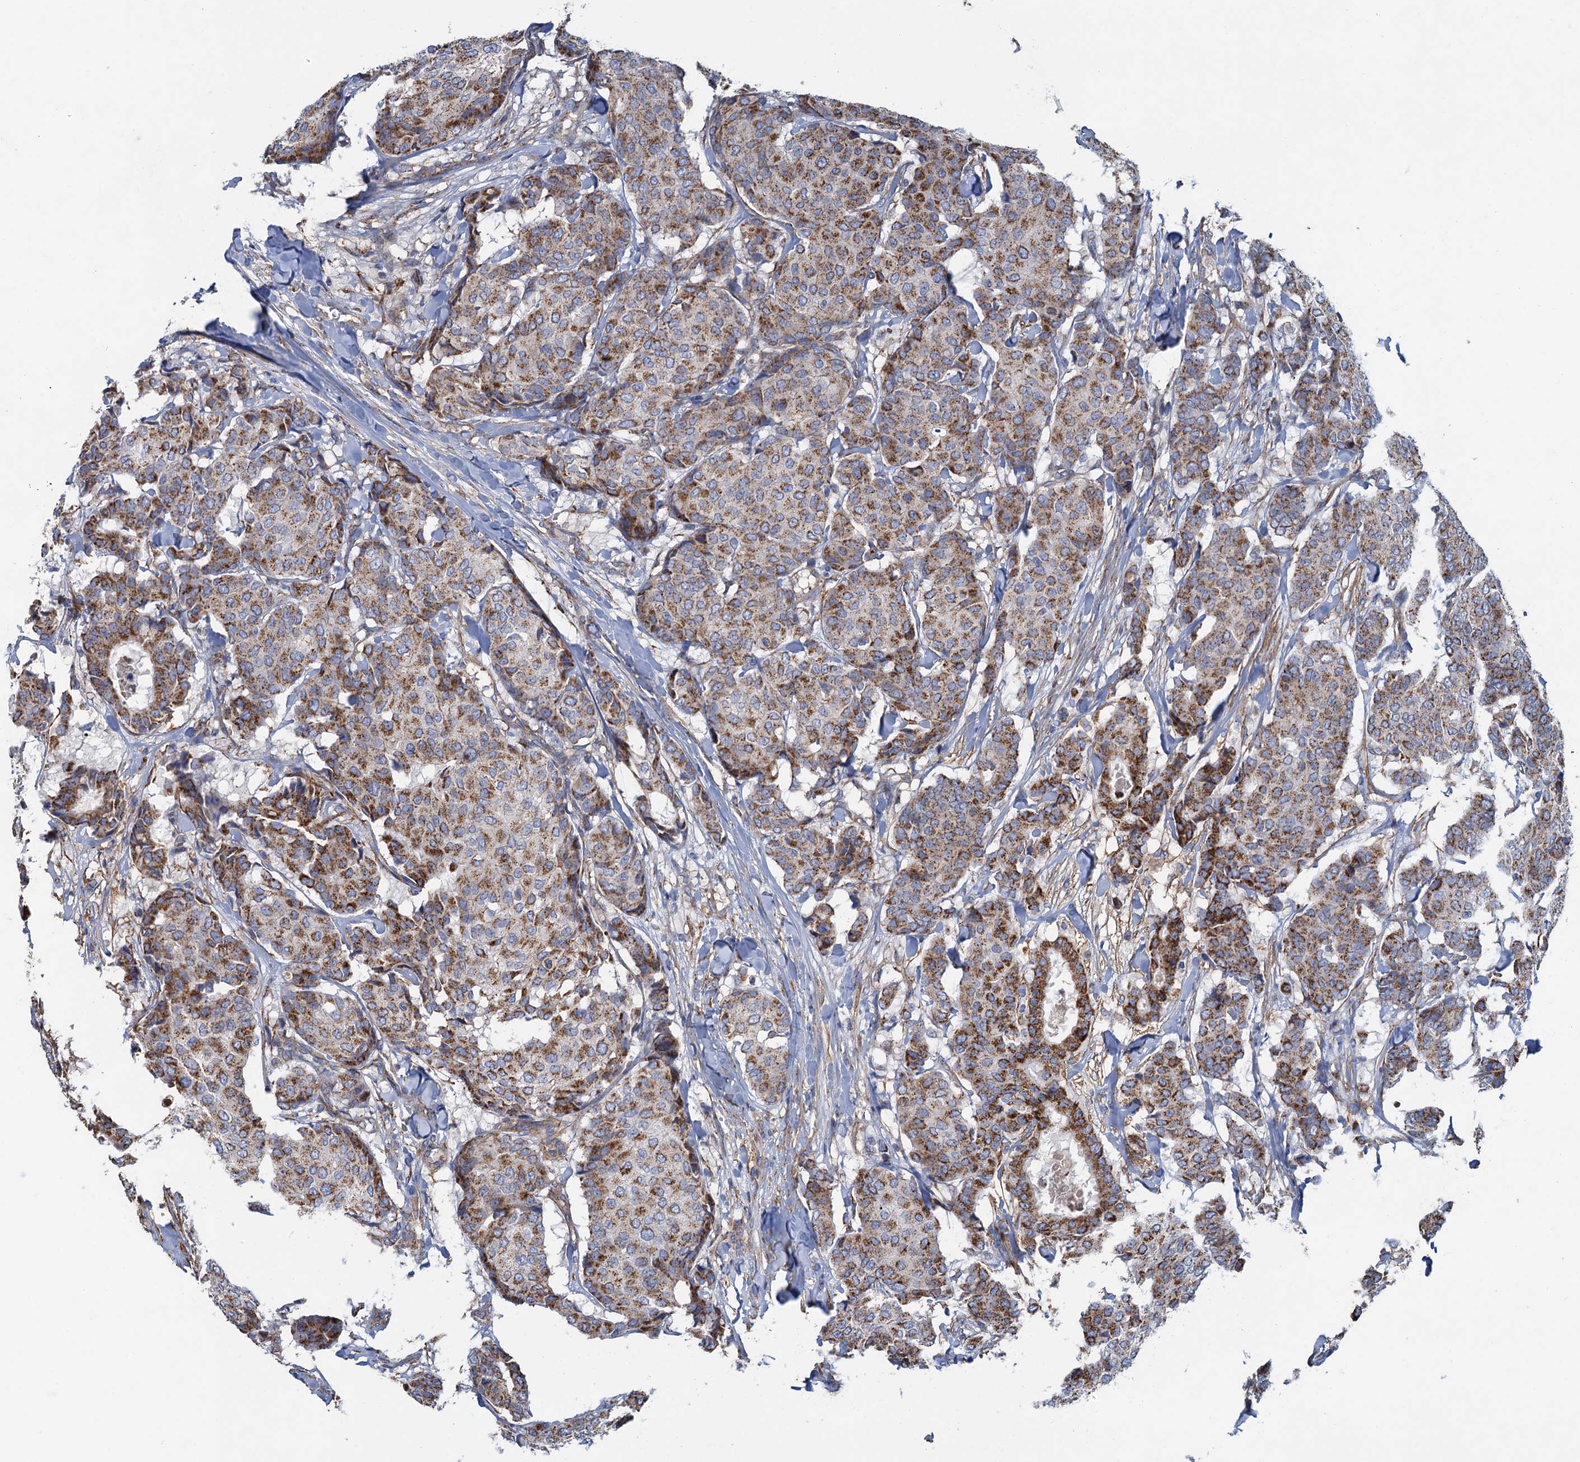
{"staining": {"intensity": "moderate", "quantity": ">75%", "location": "cytoplasmic/membranous"}, "tissue": "breast cancer", "cell_type": "Tumor cells", "image_type": "cancer", "snomed": [{"axis": "morphology", "description": "Duct carcinoma"}, {"axis": "topography", "description": "Breast"}], "caption": "Human breast cancer stained for a protein (brown) displays moderate cytoplasmic/membranous positive staining in about >75% of tumor cells.", "gene": "GCSH", "patient": {"sex": "female", "age": 75}}